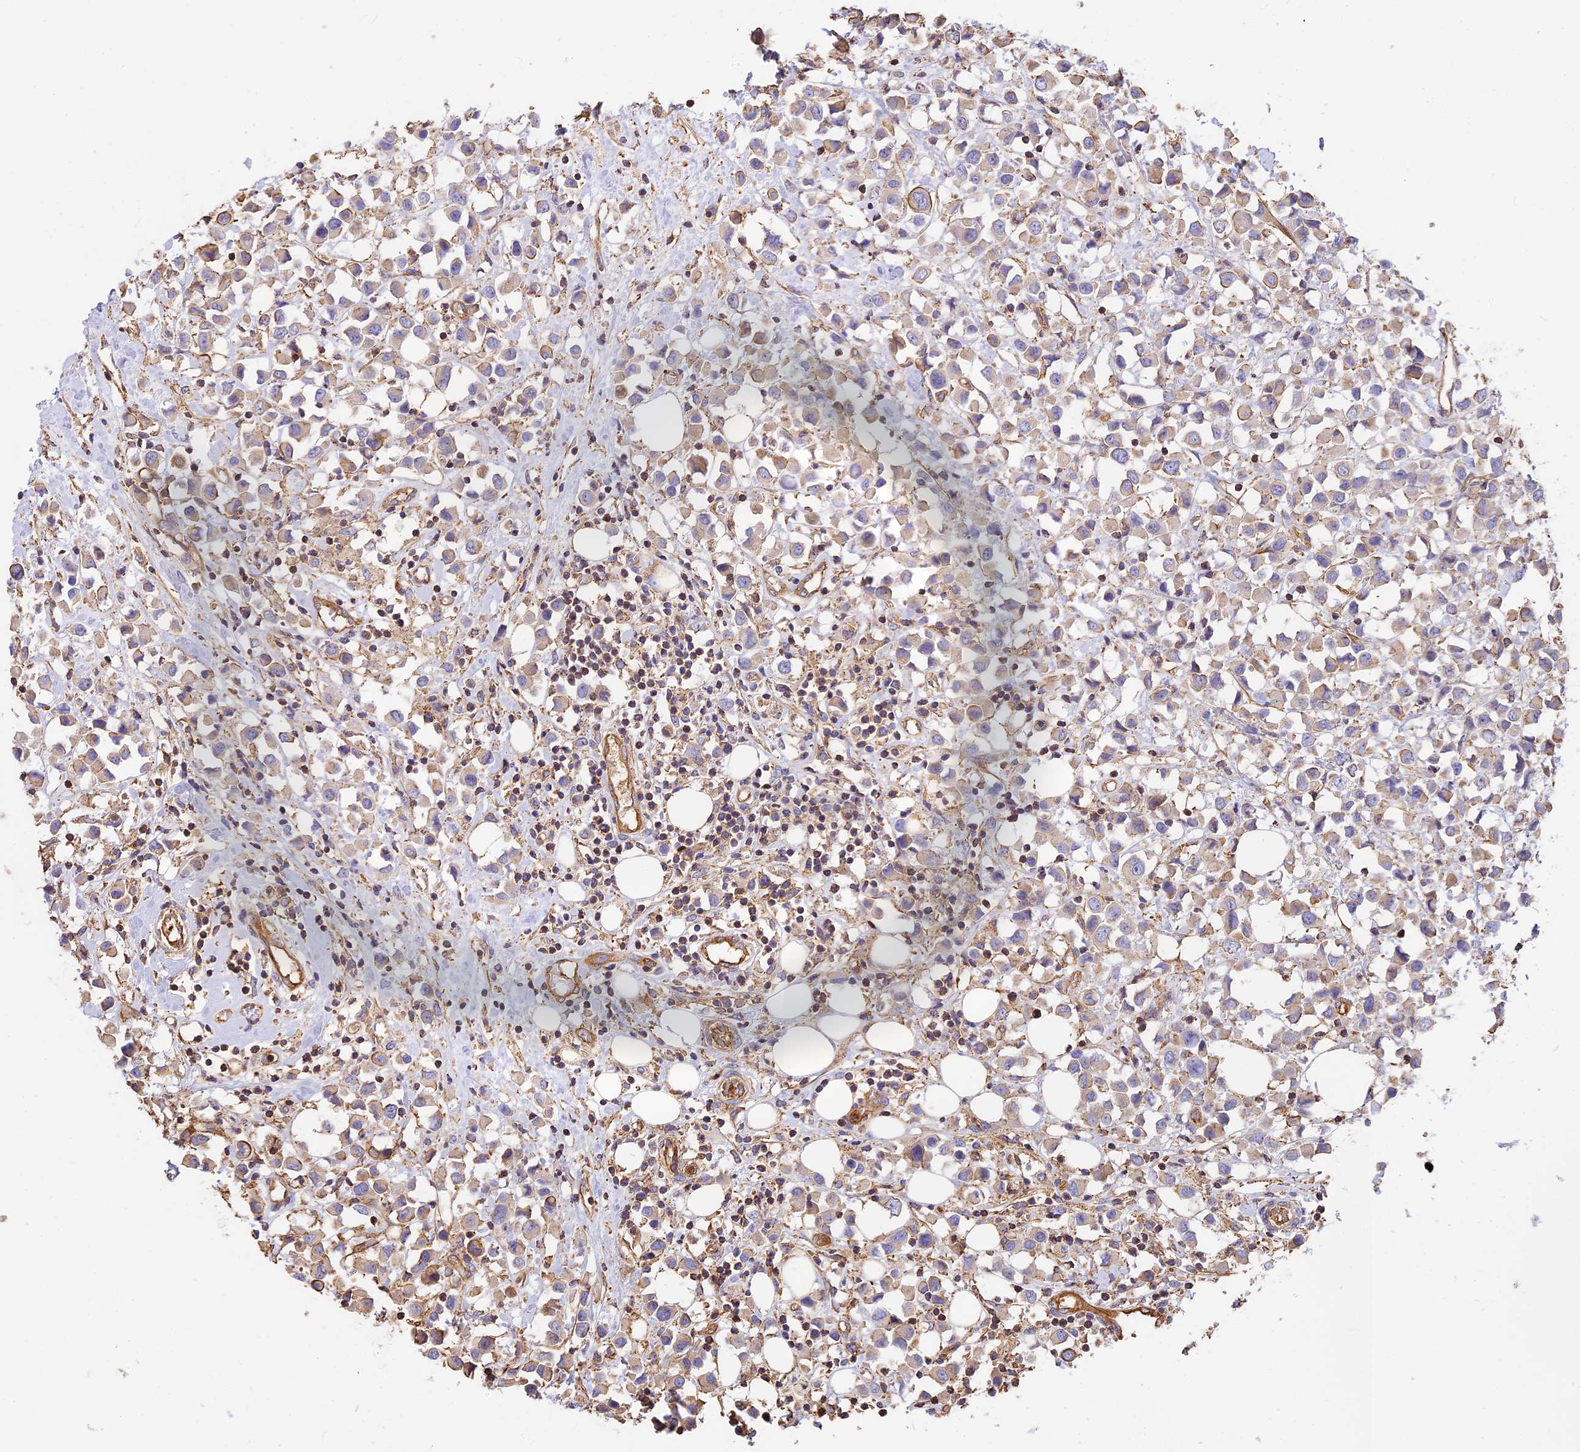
{"staining": {"intensity": "weak", "quantity": ">75%", "location": "cytoplasmic/membranous"}, "tissue": "breast cancer", "cell_type": "Tumor cells", "image_type": "cancer", "snomed": [{"axis": "morphology", "description": "Duct carcinoma"}, {"axis": "topography", "description": "Breast"}], "caption": "An immunohistochemistry histopathology image of neoplastic tissue is shown. Protein staining in brown labels weak cytoplasmic/membranous positivity in breast cancer (intraductal carcinoma) within tumor cells. The protein is stained brown, and the nuclei are stained in blue (DAB IHC with brightfield microscopy, high magnification).", "gene": "VPS18", "patient": {"sex": "female", "age": 61}}